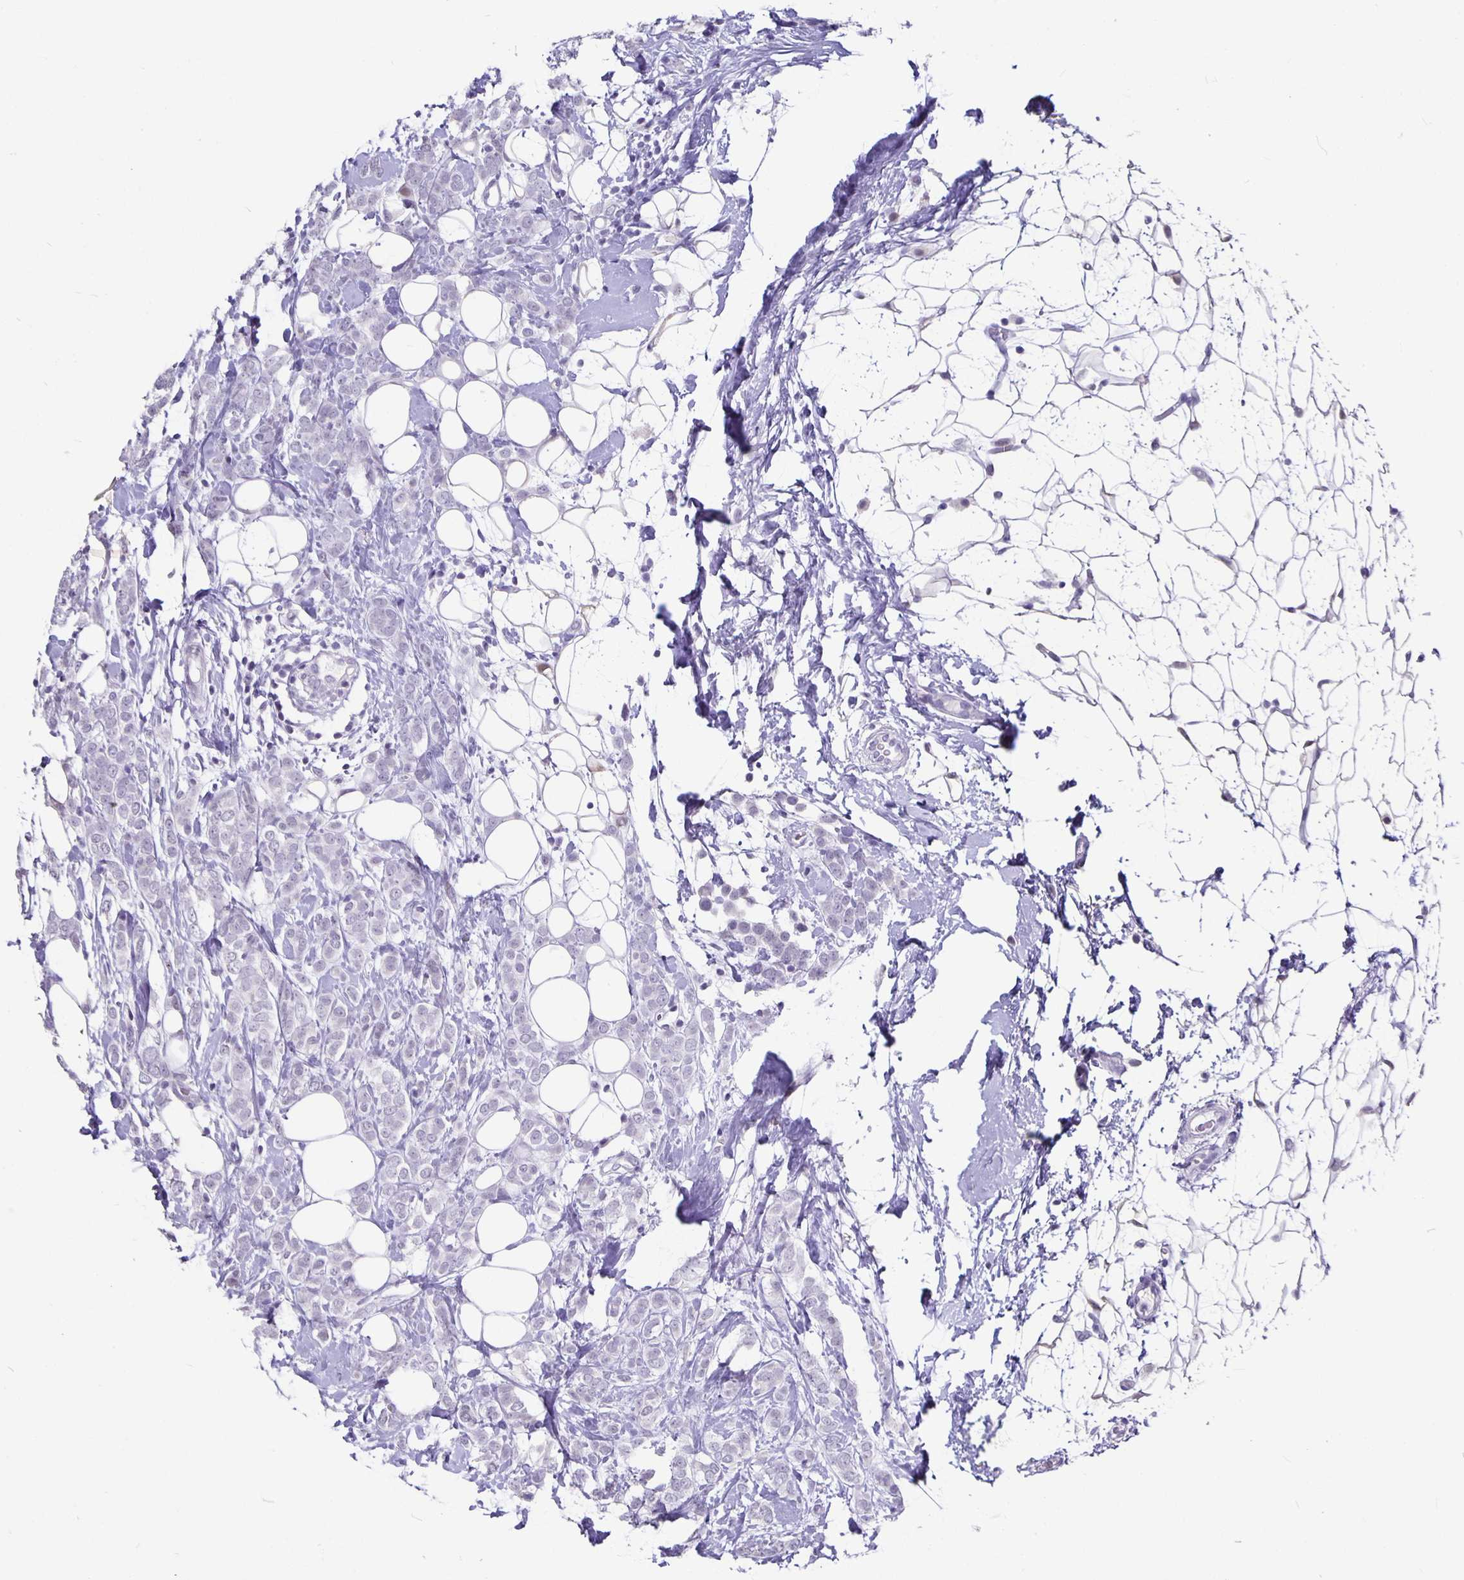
{"staining": {"intensity": "negative", "quantity": "none", "location": "none"}, "tissue": "breast cancer", "cell_type": "Tumor cells", "image_type": "cancer", "snomed": [{"axis": "morphology", "description": "Lobular carcinoma"}, {"axis": "topography", "description": "Breast"}], "caption": "Protein analysis of lobular carcinoma (breast) exhibits no significant positivity in tumor cells. (DAB (3,3'-diaminobenzidine) IHC with hematoxylin counter stain).", "gene": "OLIG2", "patient": {"sex": "female", "age": 49}}